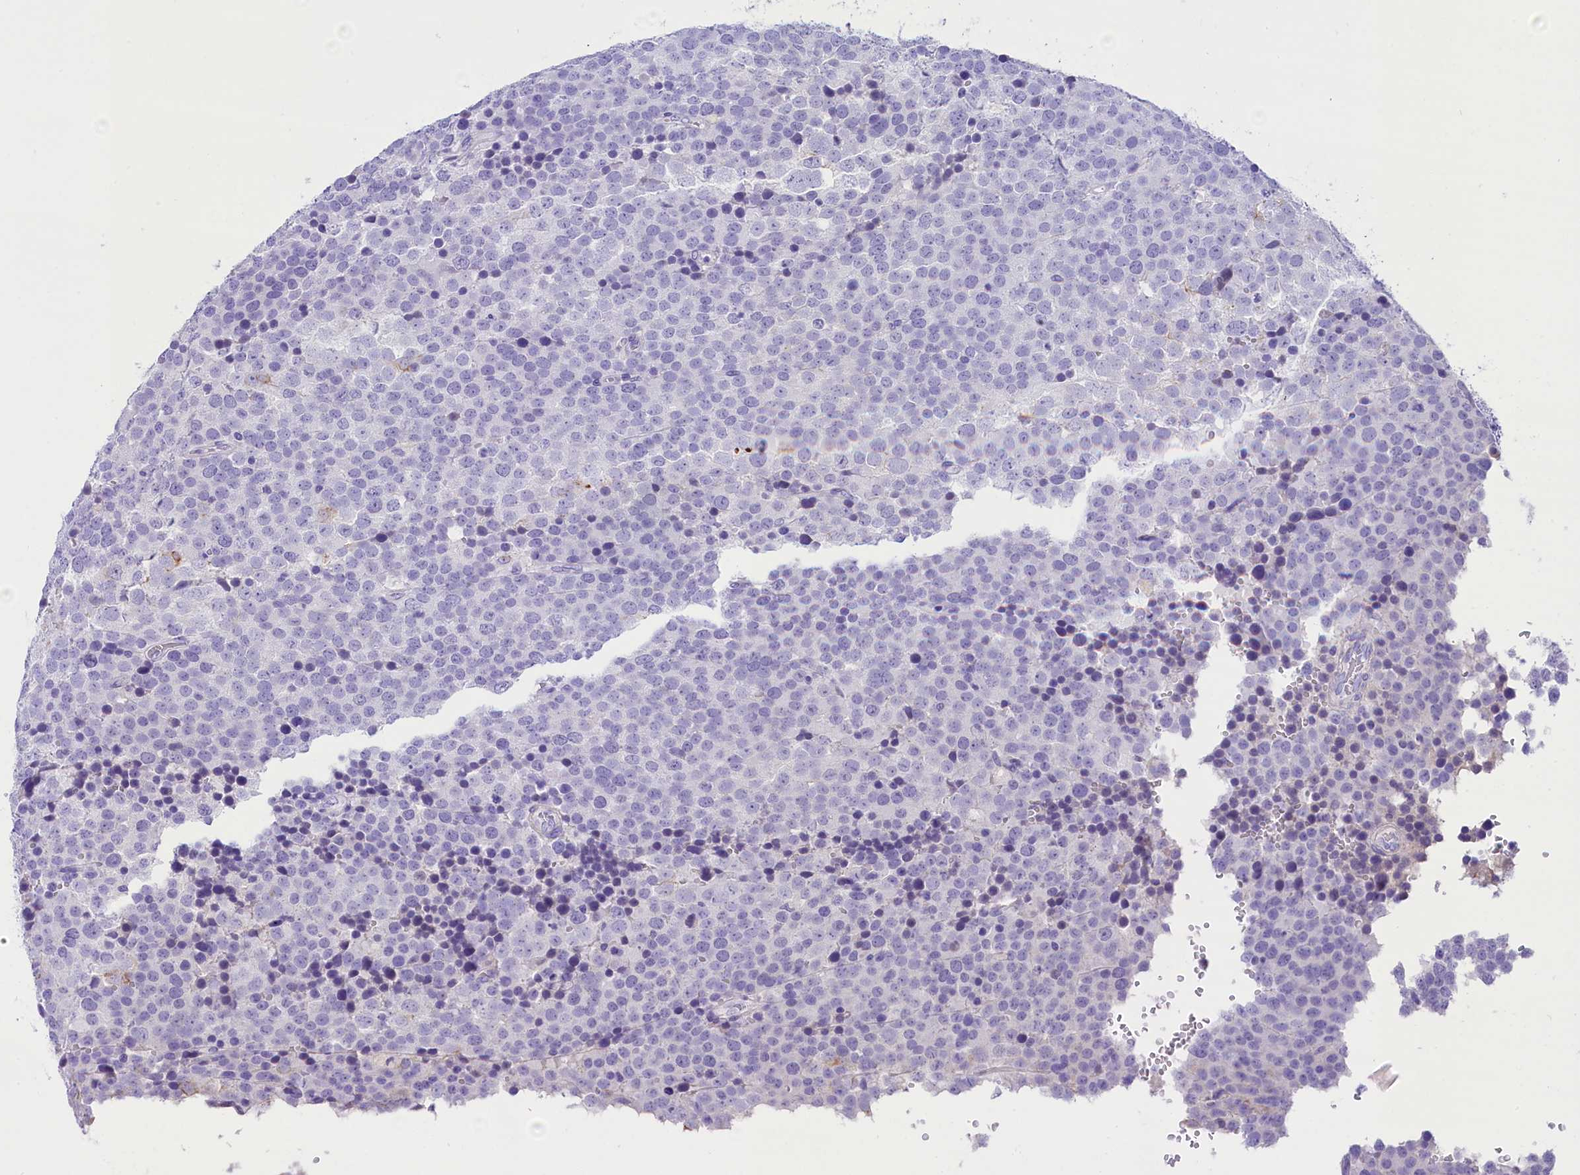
{"staining": {"intensity": "negative", "quantity": "none", "location": "none"}, "tissue": "testis cancer", "cell_type": "Tumor cells", "image_type": "cancer", "snomed": [{"axis": "morphology", "description": "Seminoma, NOS"}, {"axis": "topography", "description": "Testis"}], "caption": "Tumor cells are negative for protein expression in human testis seminoma. (DAB (3,3'-diaminobenzidine) immunohistochemistry (IHC) visualized using brightfield microscopy, high magnification).", "gene": "SKIDA1", "patient": {"sex": "male", "age": 71}}